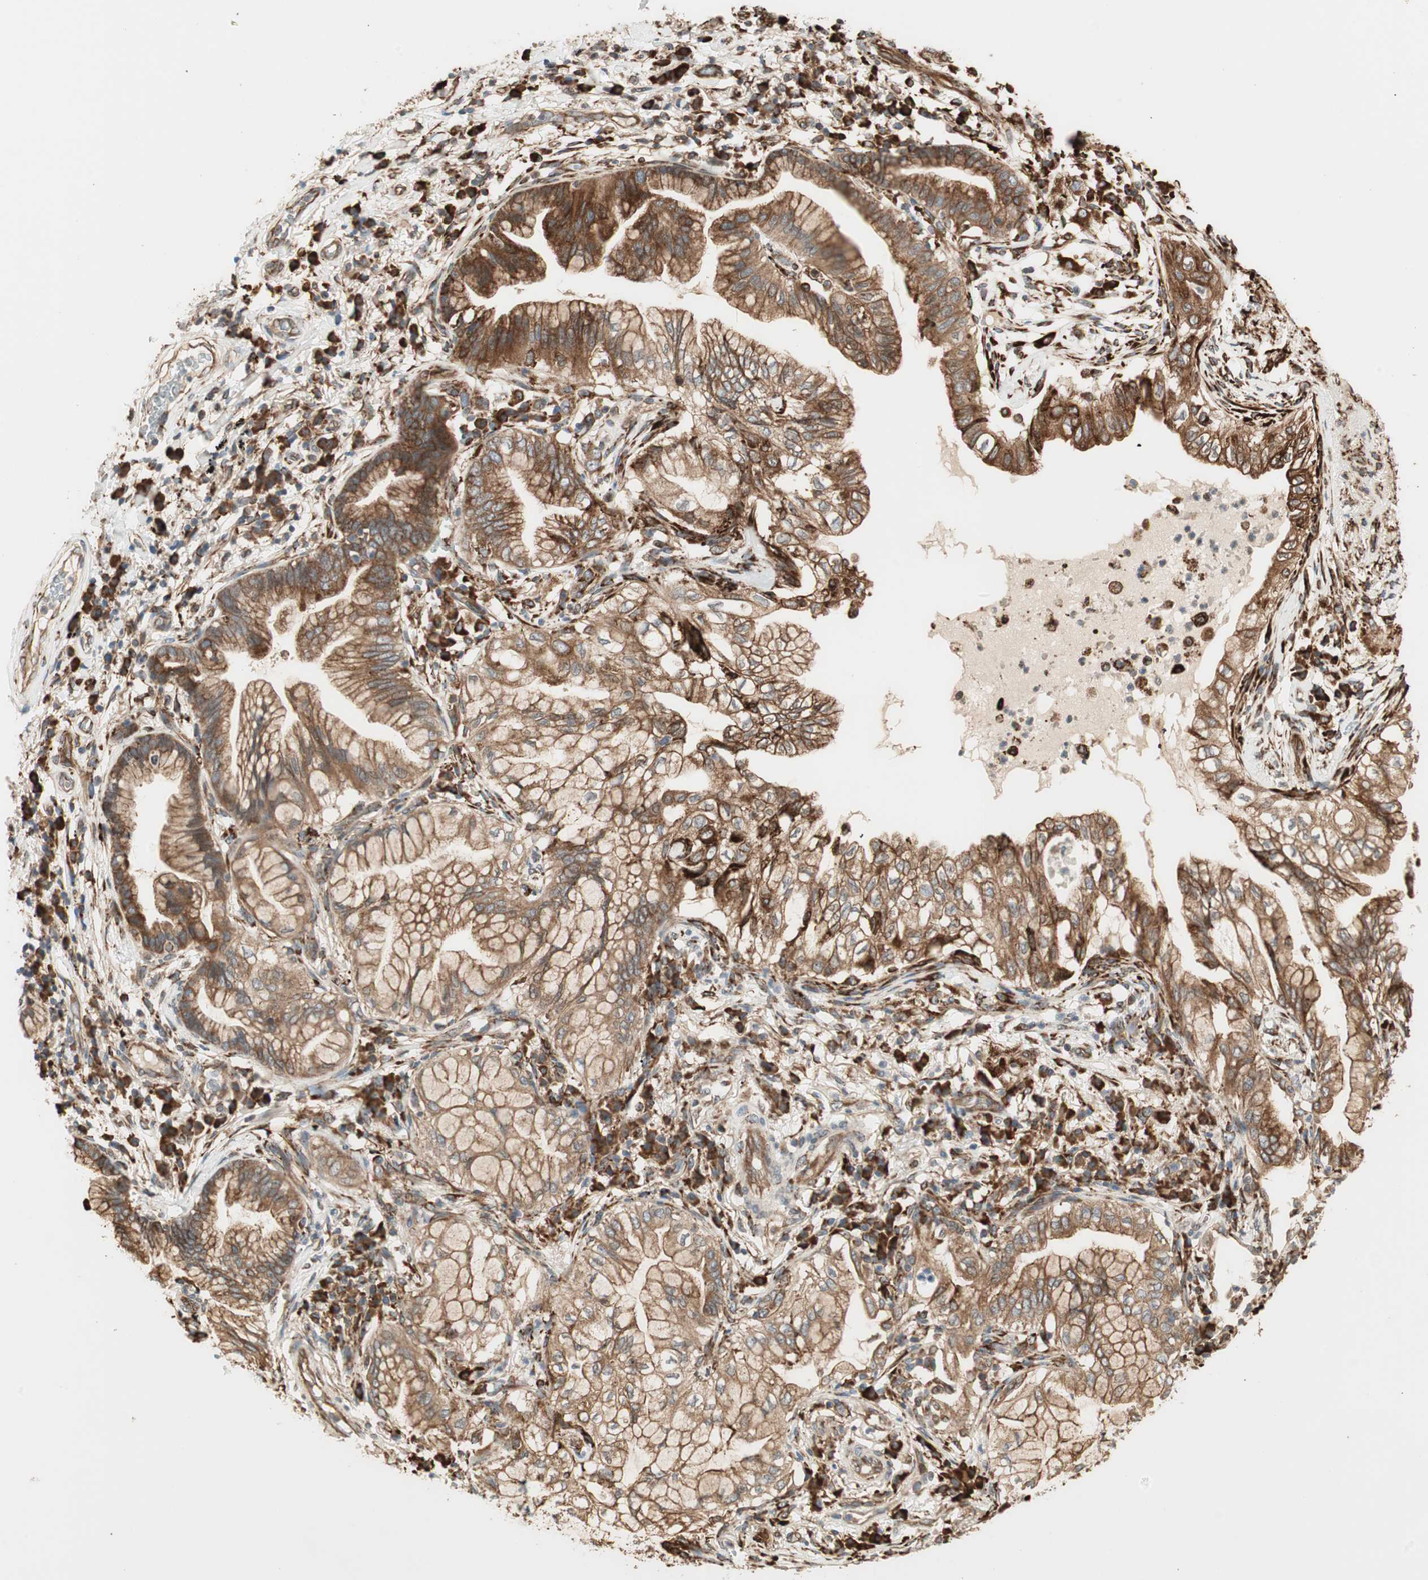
{"staining": {"intensity": "strong", "quantity": ">75%", "location": "cytoplasmic/membranous"}, "tissue": "lung cancer", "cell_type": "Tumor cells", "image_type": "cancer", "snomed": [{"axis": "morphology", "description": "Adenocarcinoma, NOS"}, {"axis": "topography", "description": "Lung"}], "caption": "DAB (3,3'-diaminobenzidine) immunohistochemical staining of human adenocarcinoma (lung) reveals strong cytoplasmic/membranous protein positivity in approximately >75% of tumor cells.", "gene": "P4HA1", "patient": {"sex": "female", "age": 70}}